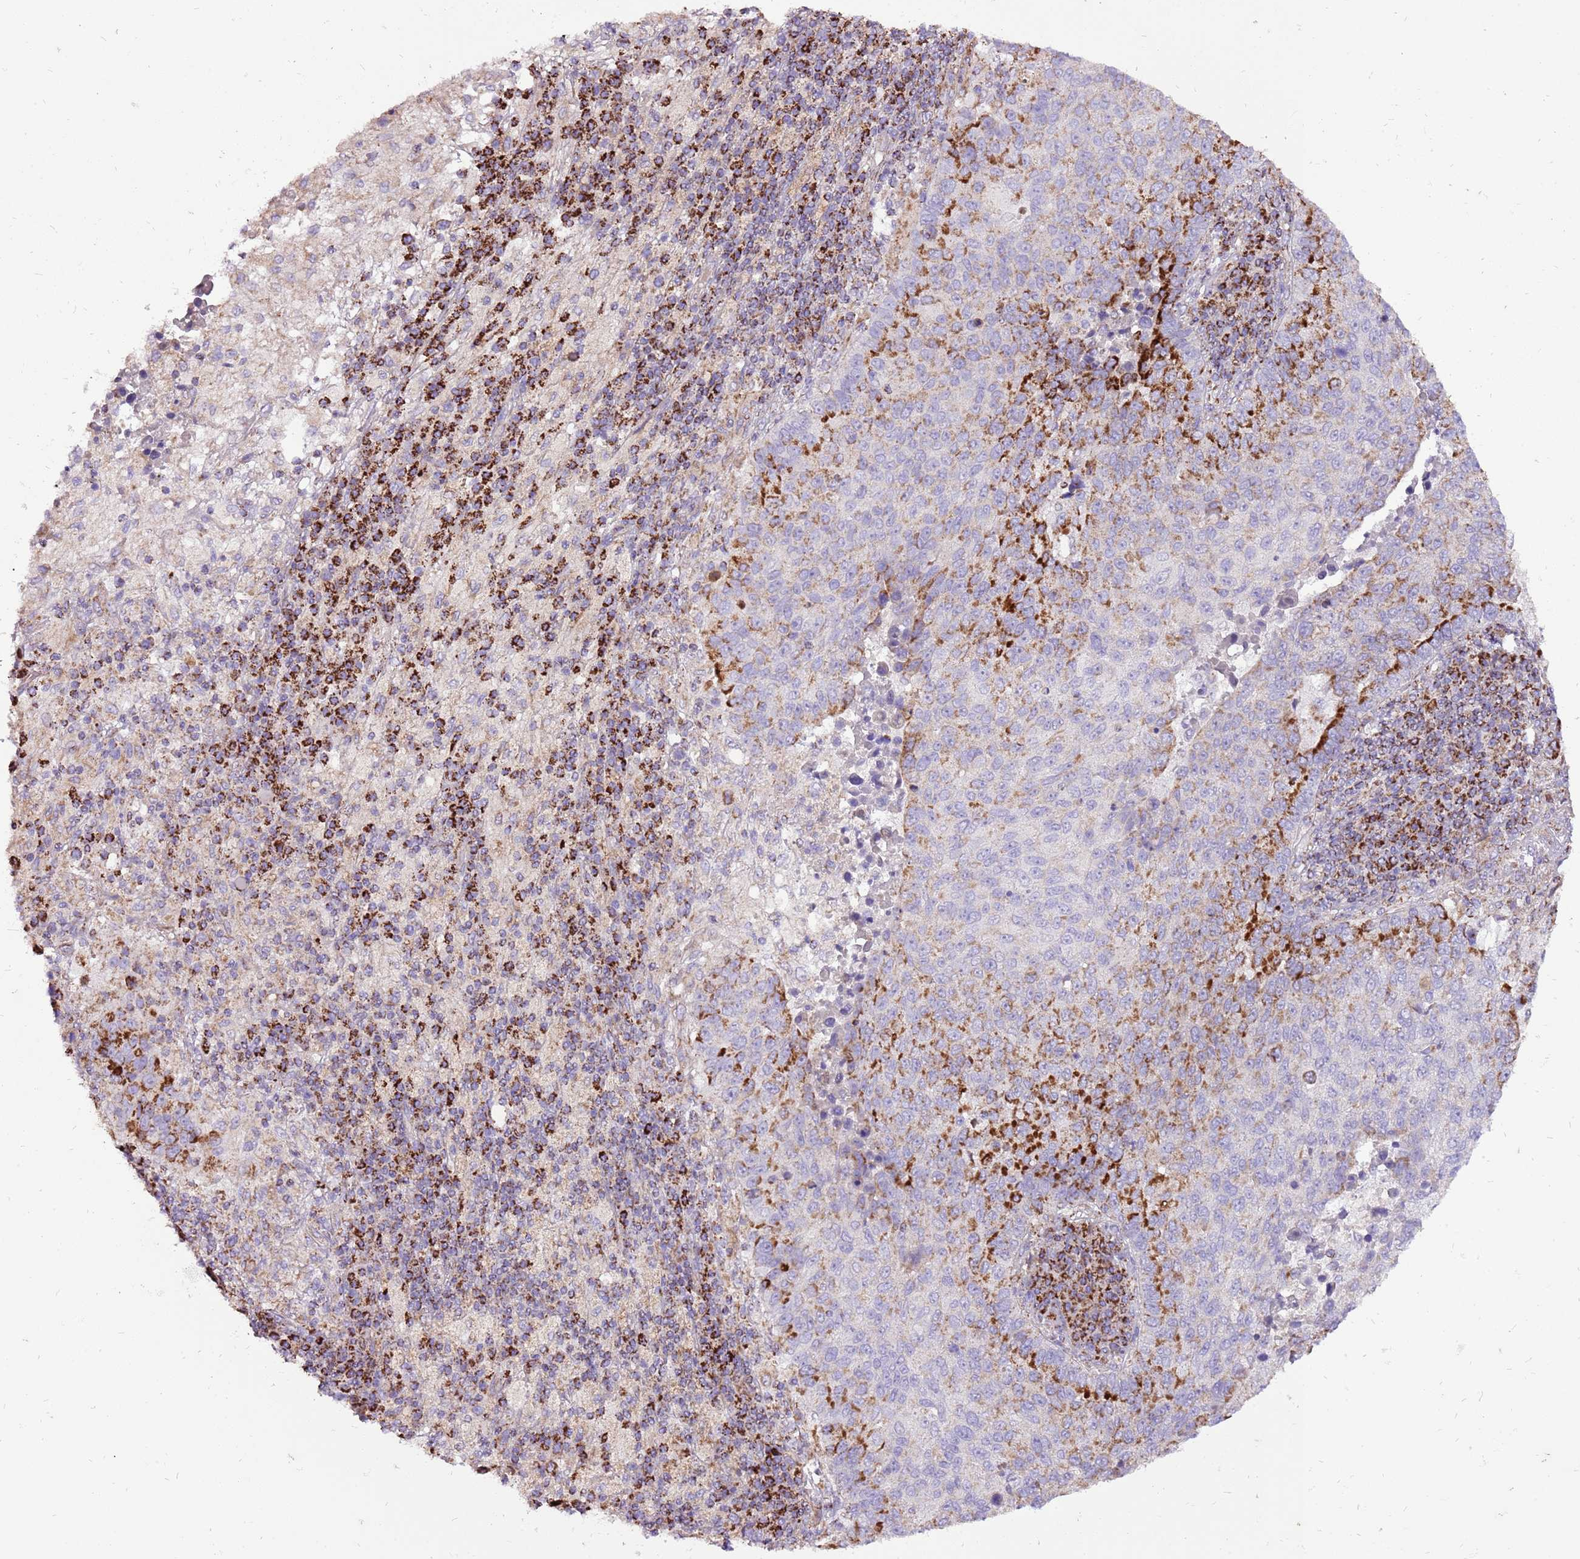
{"staining": {"intensity": "moderate", "quantity": "<25%", "location": "cytoplasmic/membranous"}, "tissue": "lung cancer", "cell_type": "Tumor cells", "image_type": "cancer", "snomed": [{"axis": "morphology", "description": "Squamous cell carcinoma, NOS"}, {"axis": "topography", "description": "Lung"}], "caption": "A low amount of moderate cytoplasmic/membranous positivity is present in about <25% of tumor cells in lung squamous cell carcinoma tissue.", "gene": "GCDH", "patient": {"sex": "male", "age": 73}}